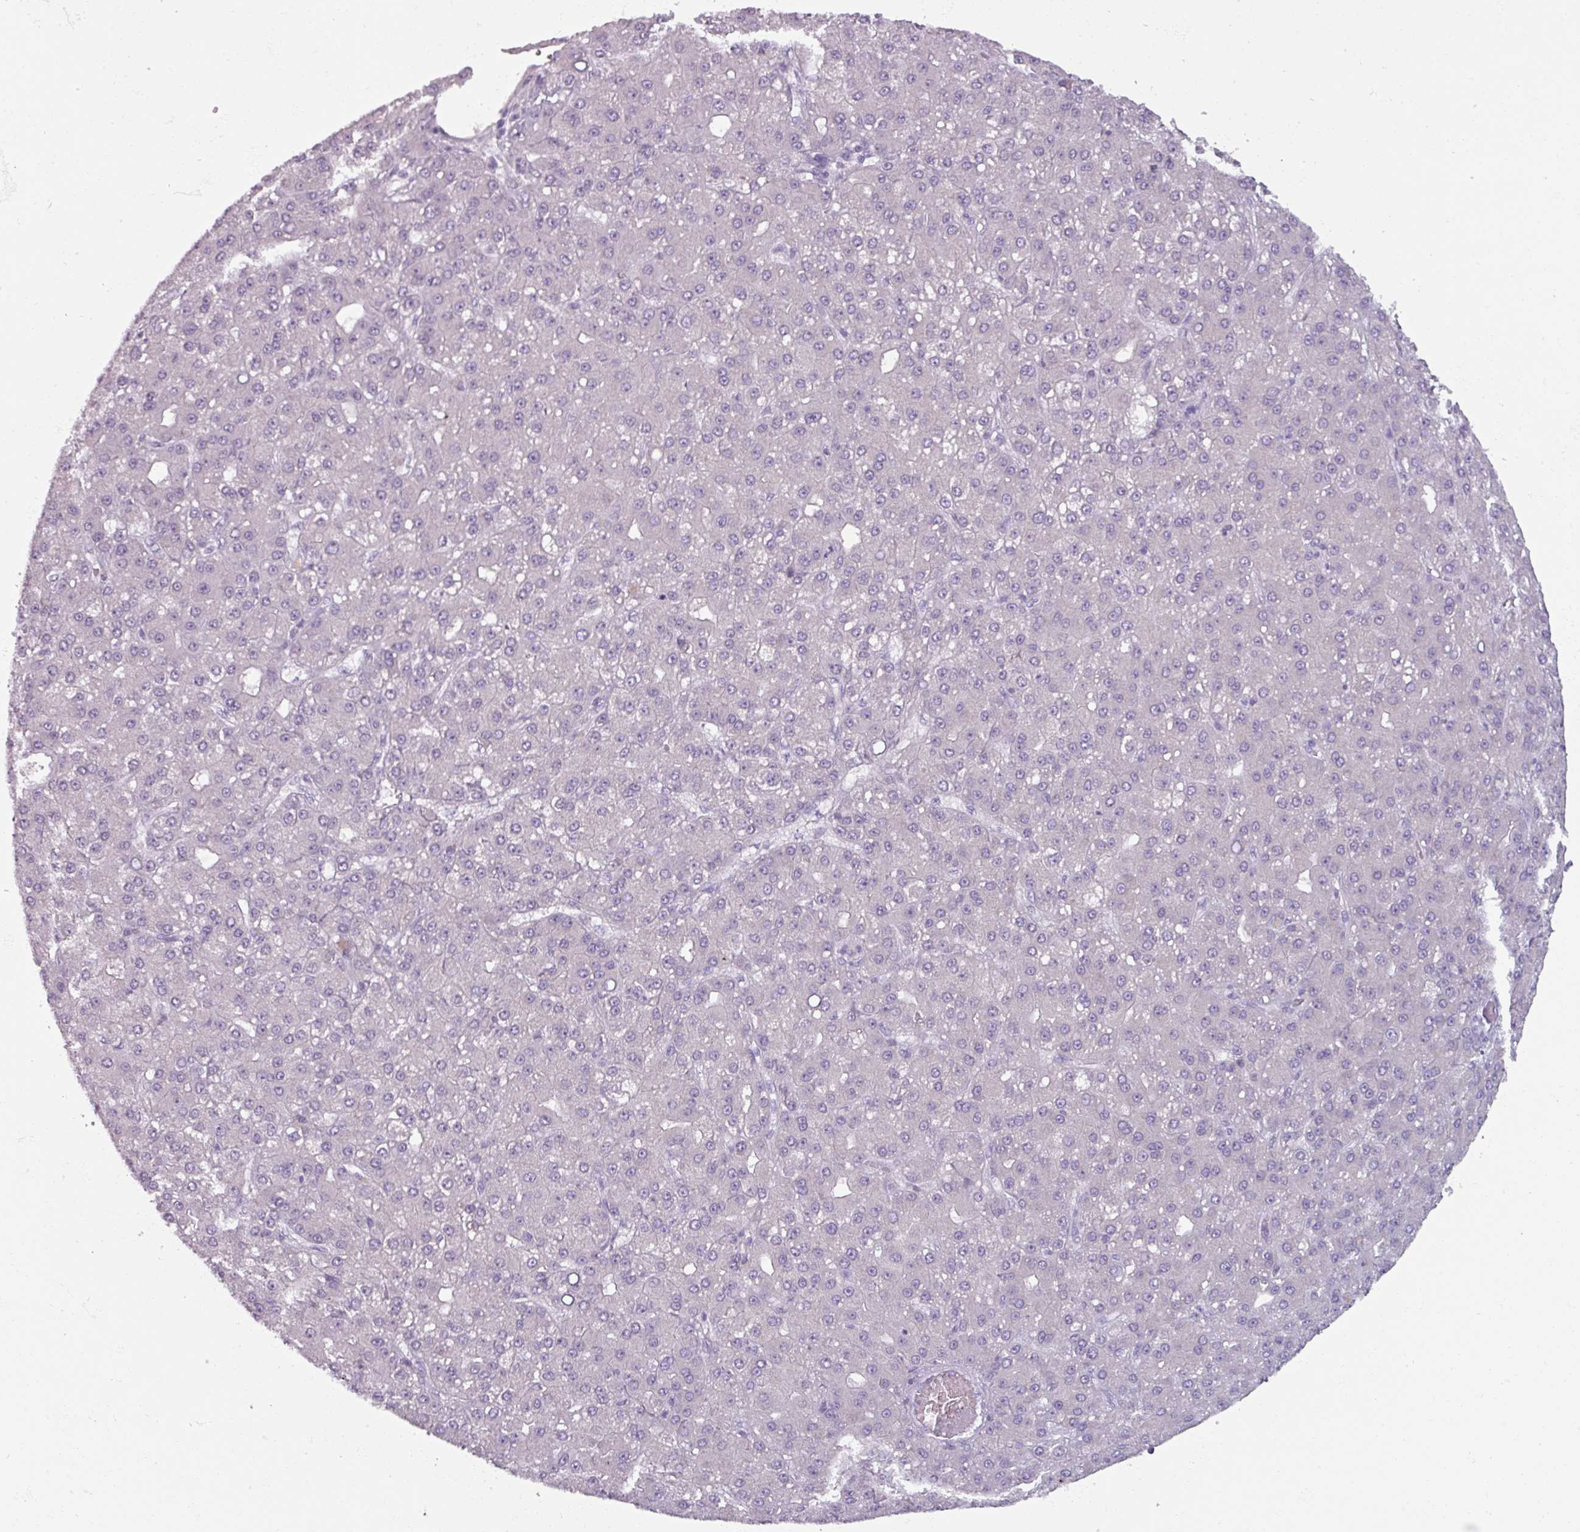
{"staining": {"intensity": "negative", "quantity": "none", "location": "none"}, "tissue": "liver cancer", "cell_type": "Tumor cells", "image_type": "cancer", "snomed": [{"axis": "morphology", "description": "Carcinoma, Hepatocellular, NOS"}, {"axis": "topography", "description": "Liver"}], "caption": "This photomicrograph is of liver cancer (hepatocellular carcinoma) stained with IHC to label a protein in brown with the nuclei are counter-stained blue. There is no staining in tumor cells.", "gene": "SMIM11", "patient": {"sex": "male", "age": 67}}